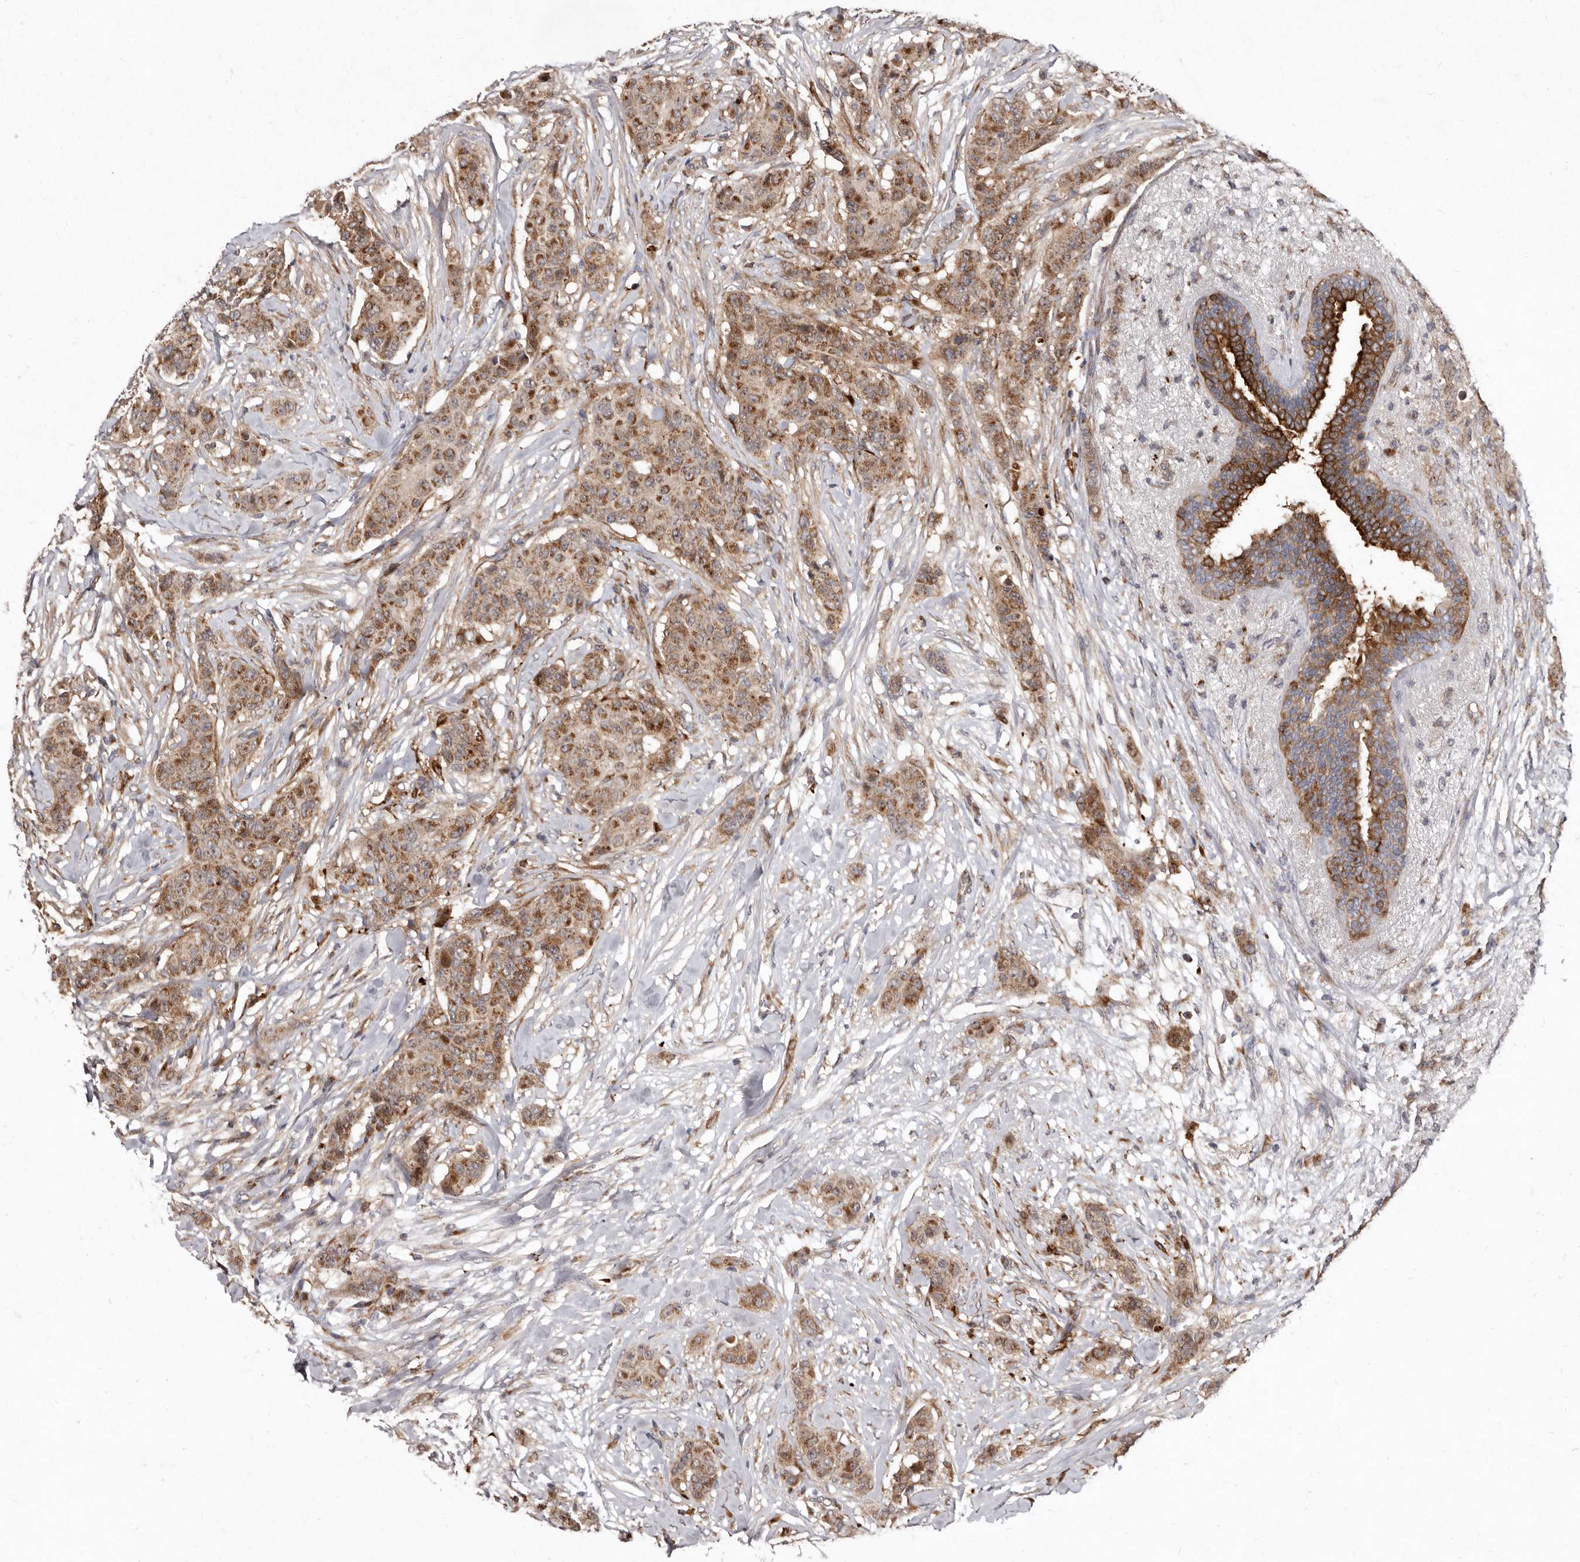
{"staining": {"intensity": "moderate", "quantity": ">75%", "location": "cytoplasmic/membranous"}, "tissue": "breast cancer", "cell_type": "Tumor cells", "image_type": "cancer", "snomed": [{"axis": "morphology", "description": "Duct carcinoma"}, {"axis": "topography", "description": "Breast"}], "caption": "Breast cancer (invasive ductal carcinoma) stained with a brown dye displays moderate cytoplasmic/membranous positive positivity in approximately >75% of tumor cells.", "gene": "FLAD1", "patient": {"sex": "female", "age": 40}}